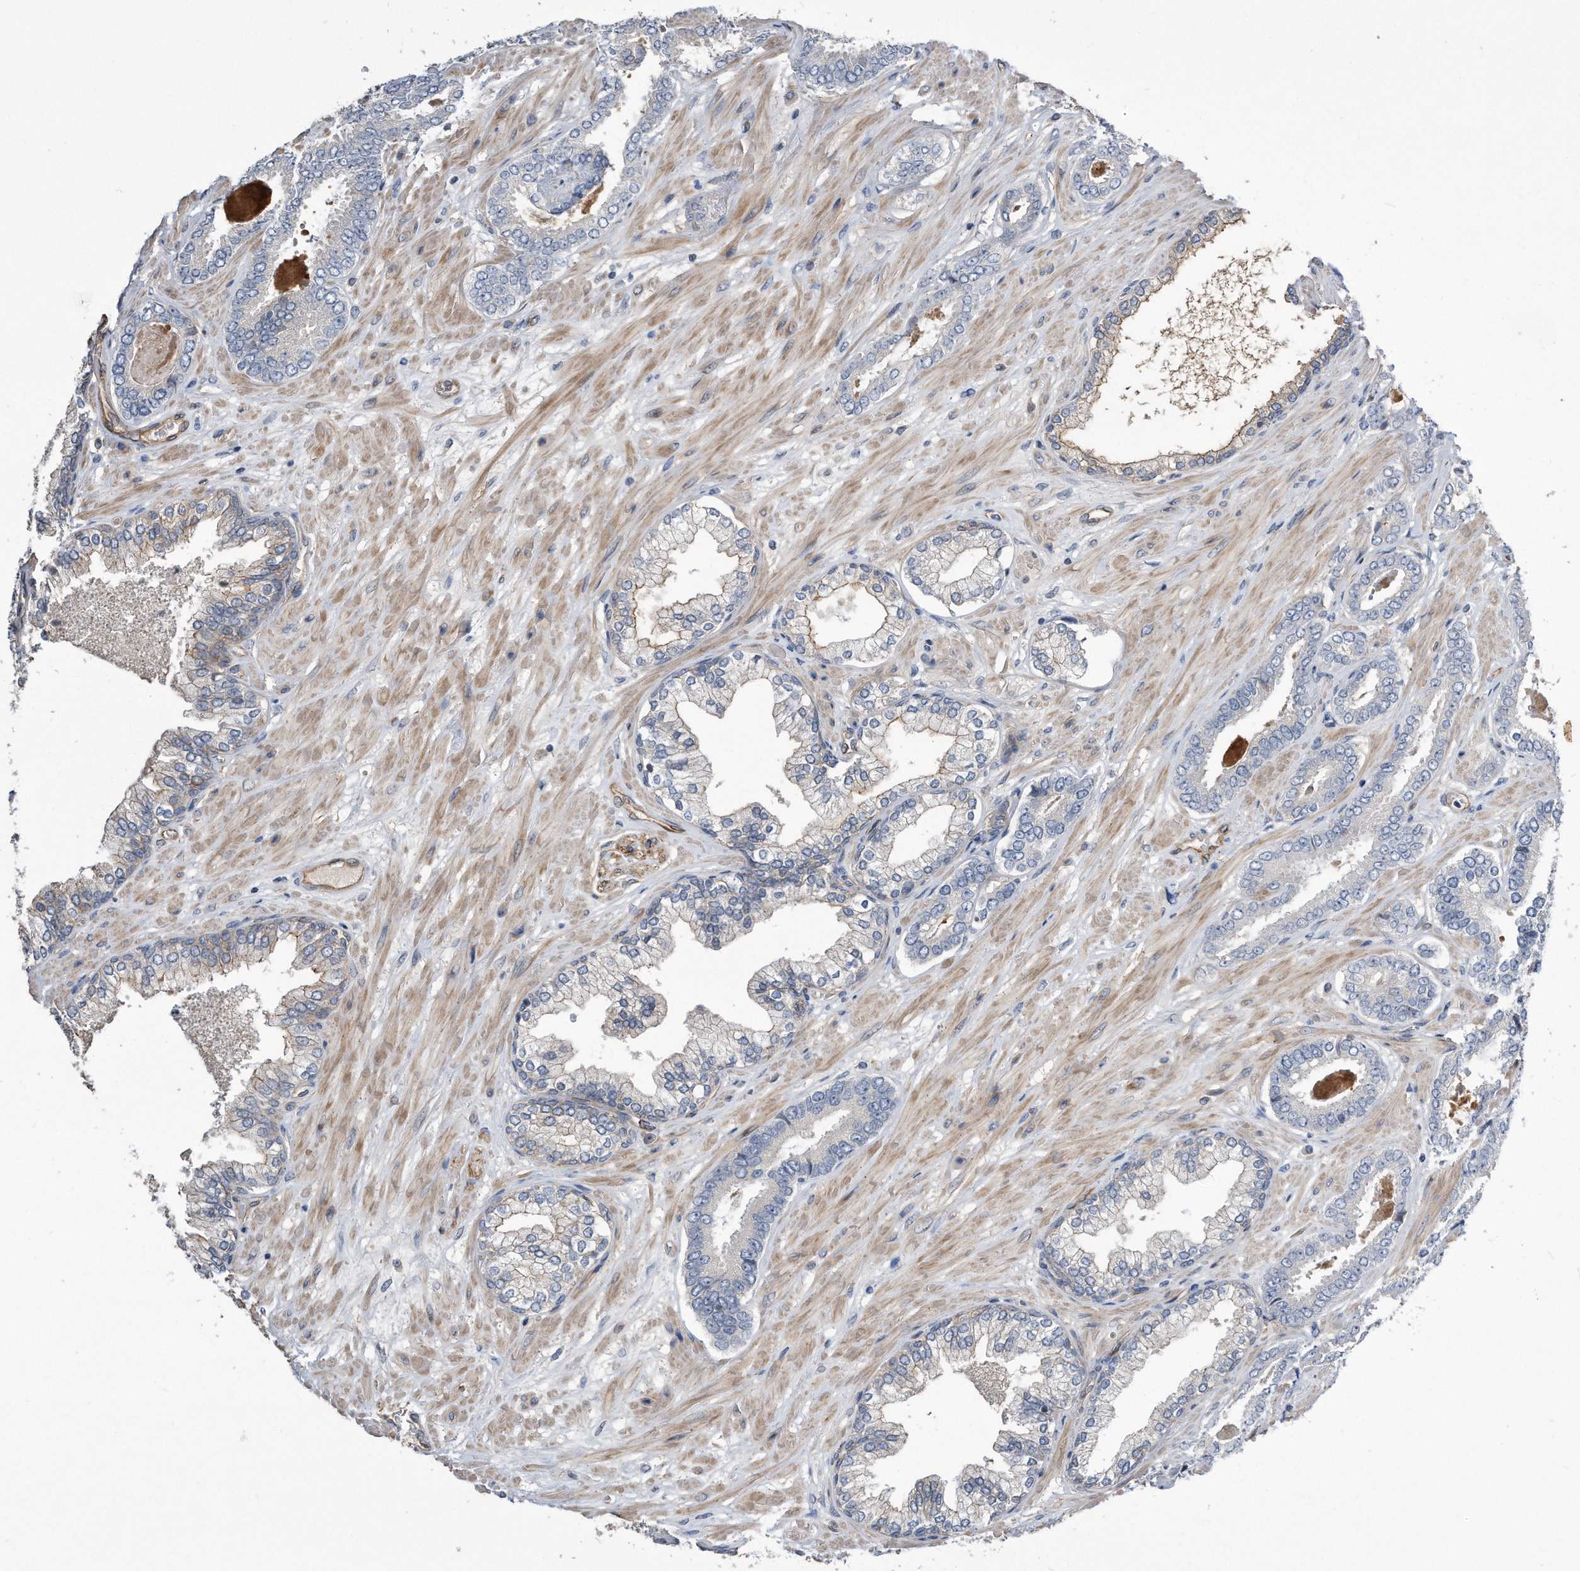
{"staining": {"intensity": "negative", "quantity": "none", "location": "none"}, "tissue": "prostate cancer", "cell_type": "Tumor cells", "image_type": "cancer", "snomed": [{"axis": "morphology", "description": "Adenocarcinoma, Low grade"}, {"axis": "topography", "description": "Prostate"}], "caption": "Protein analysis of prostate cancer (low-grade adenocarcinoma) demonstrates no significant expression in tumor cells.", "gene": "GPC1", "patient": {"sex": "male", "age": 71}}